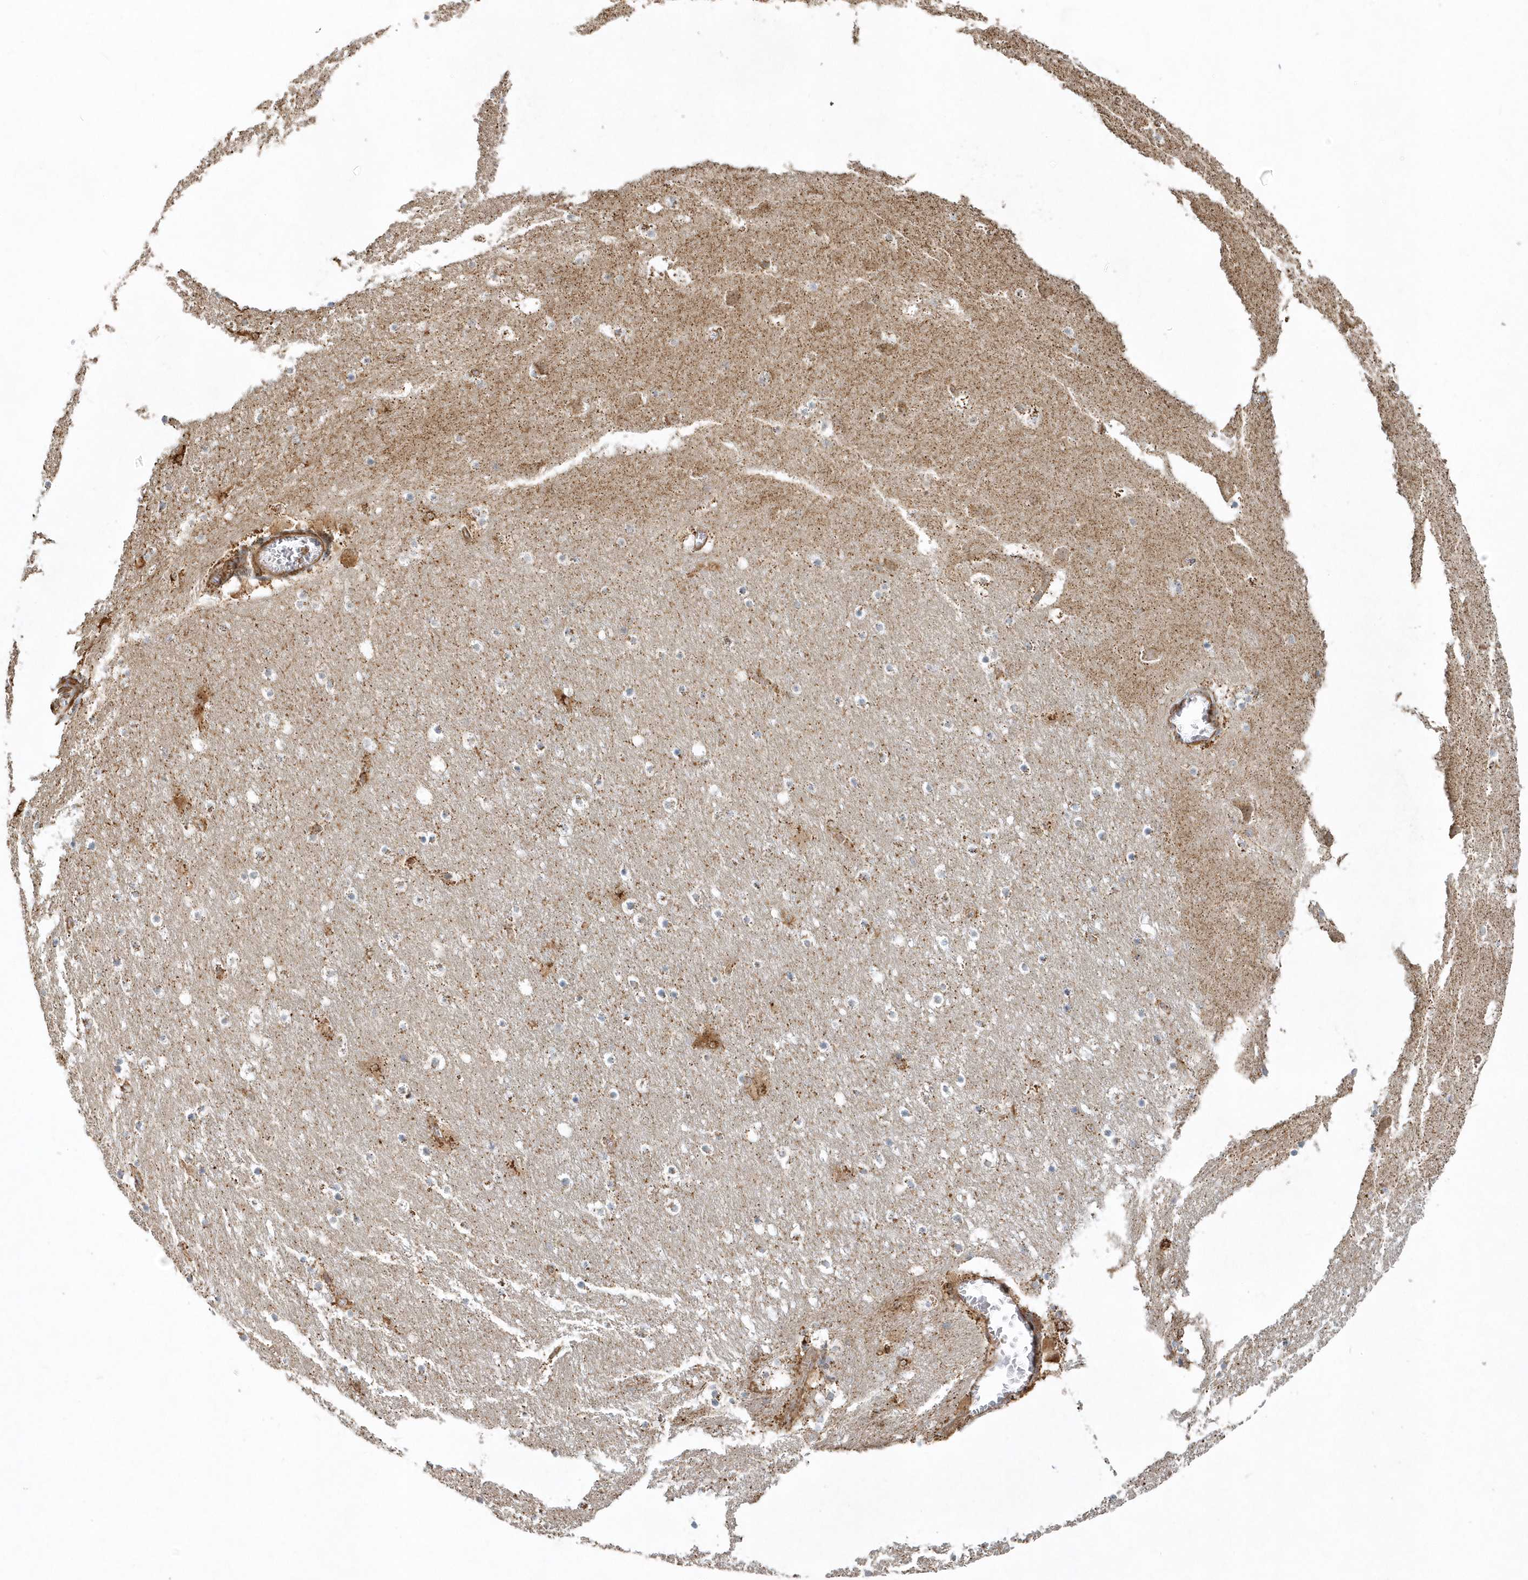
{"staining": {"intensity": "weak", "quantity": "<25%", "location": "cytoplasmic/membranous"}, "tissue": "caudate", "cell_type": "Glial cells", "image_type": "normal", "snomed": [{"axis": "morphology", "description": "Normal tissue, NOS"}, {"axis": "topography", "description": "Lateral ventricle wall"}], "caption": "IHC photomicrograph of unremarkable caudate stained for a protein (brown), which displays no positivity in glial cells.", "gene": "MMUT", "patient": {"sex": "male", "age": 45}}